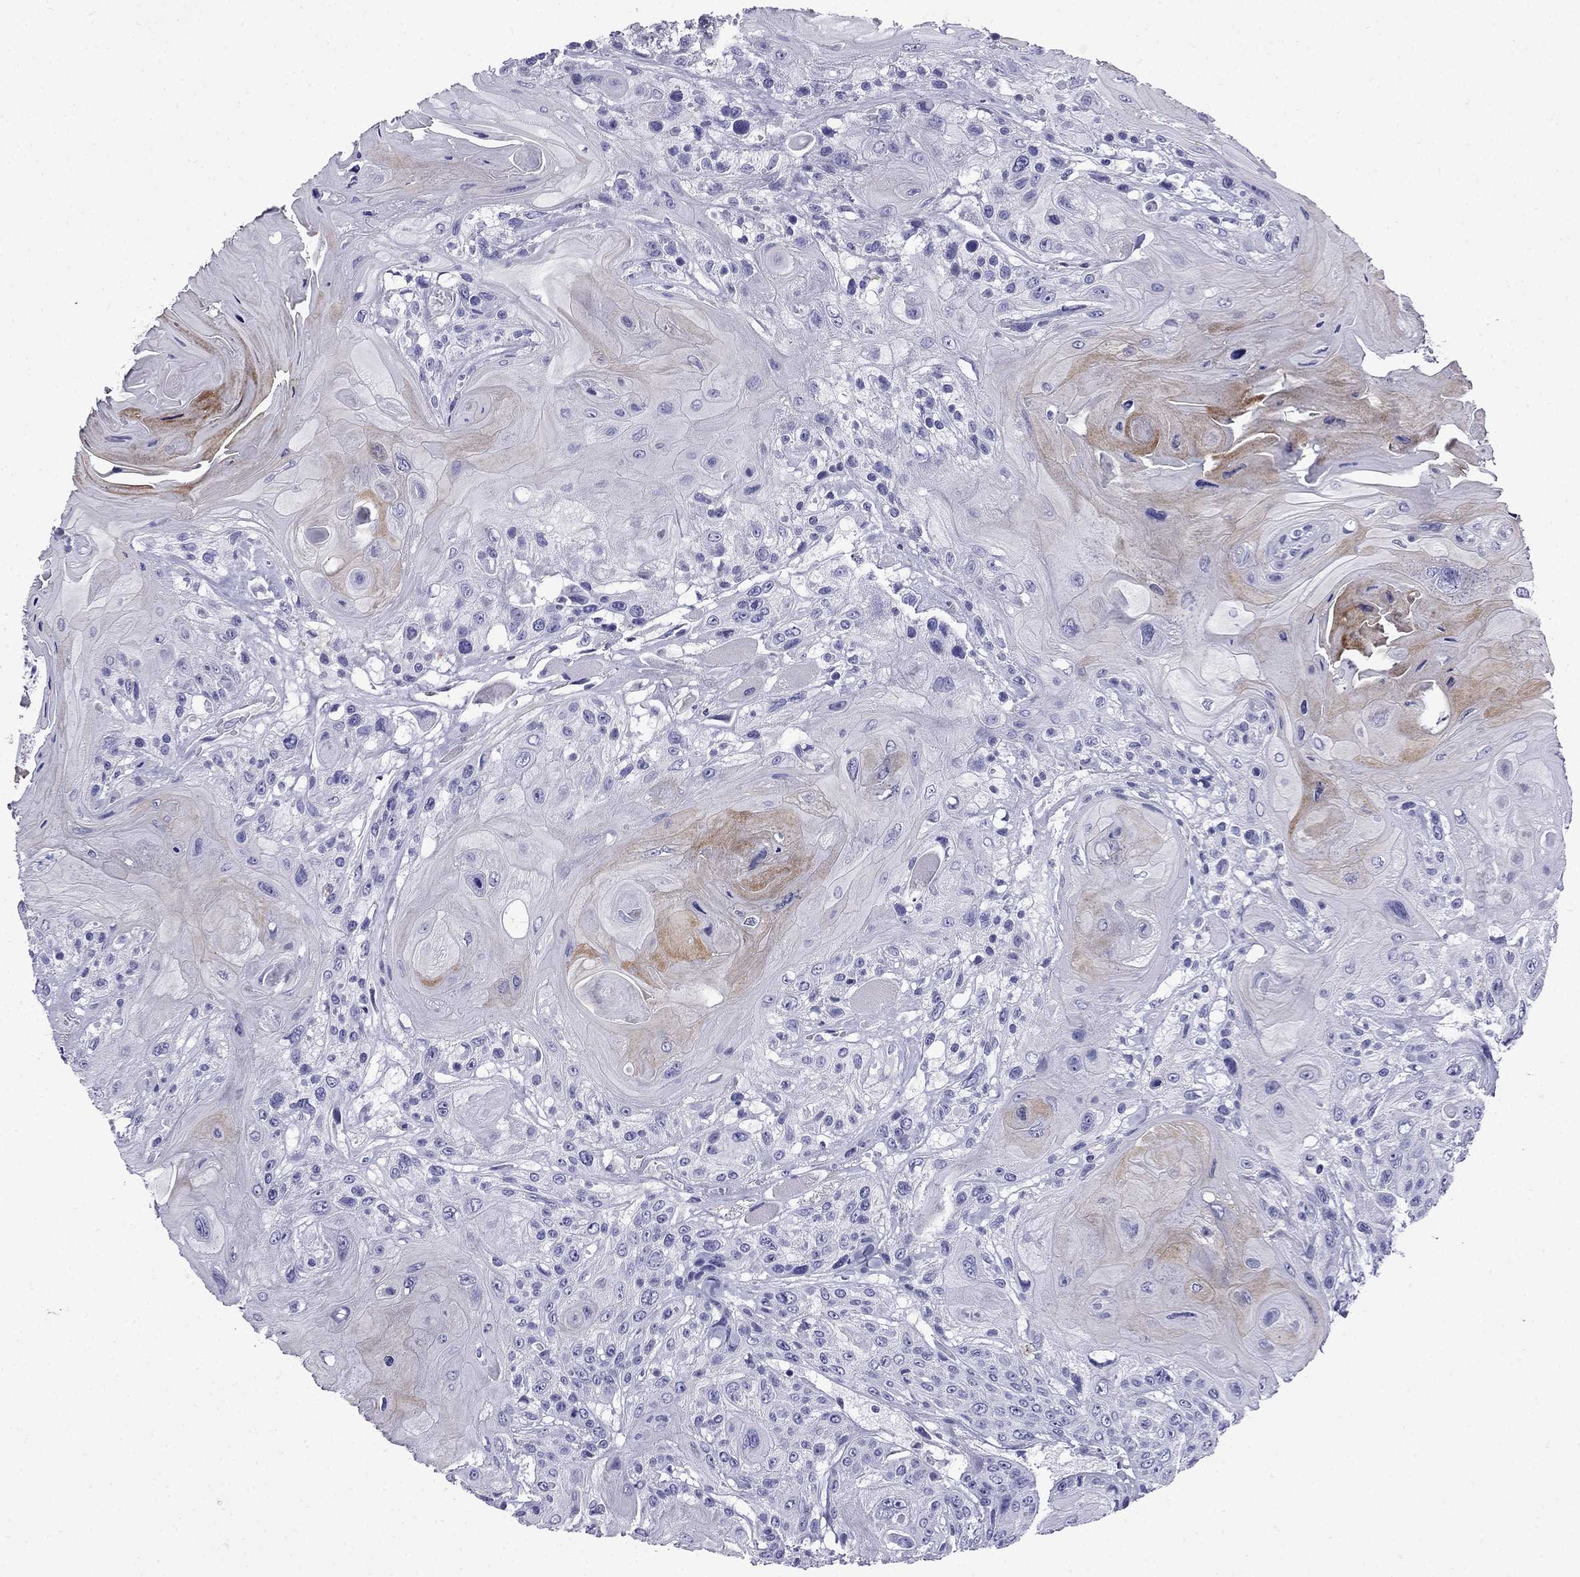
{"staining": {"intensity": "negative", "quantity": "none", "location": "none"}, "tissue": "head and neck cancer", "cell_type": "Tumor cells", "image_type": "cancer", "snomed": [{"axis": "morphology", "description": "Squamous cell carcinoma, NOS"}, {"axis": "topography", "description": "Head-Neck"}], "caption": "An image of human head and neck squamous cell carcinoma is negative for staining in tumor cells.", "gene": "ERC2", "patient": {"sex": "female", "age": 59}}